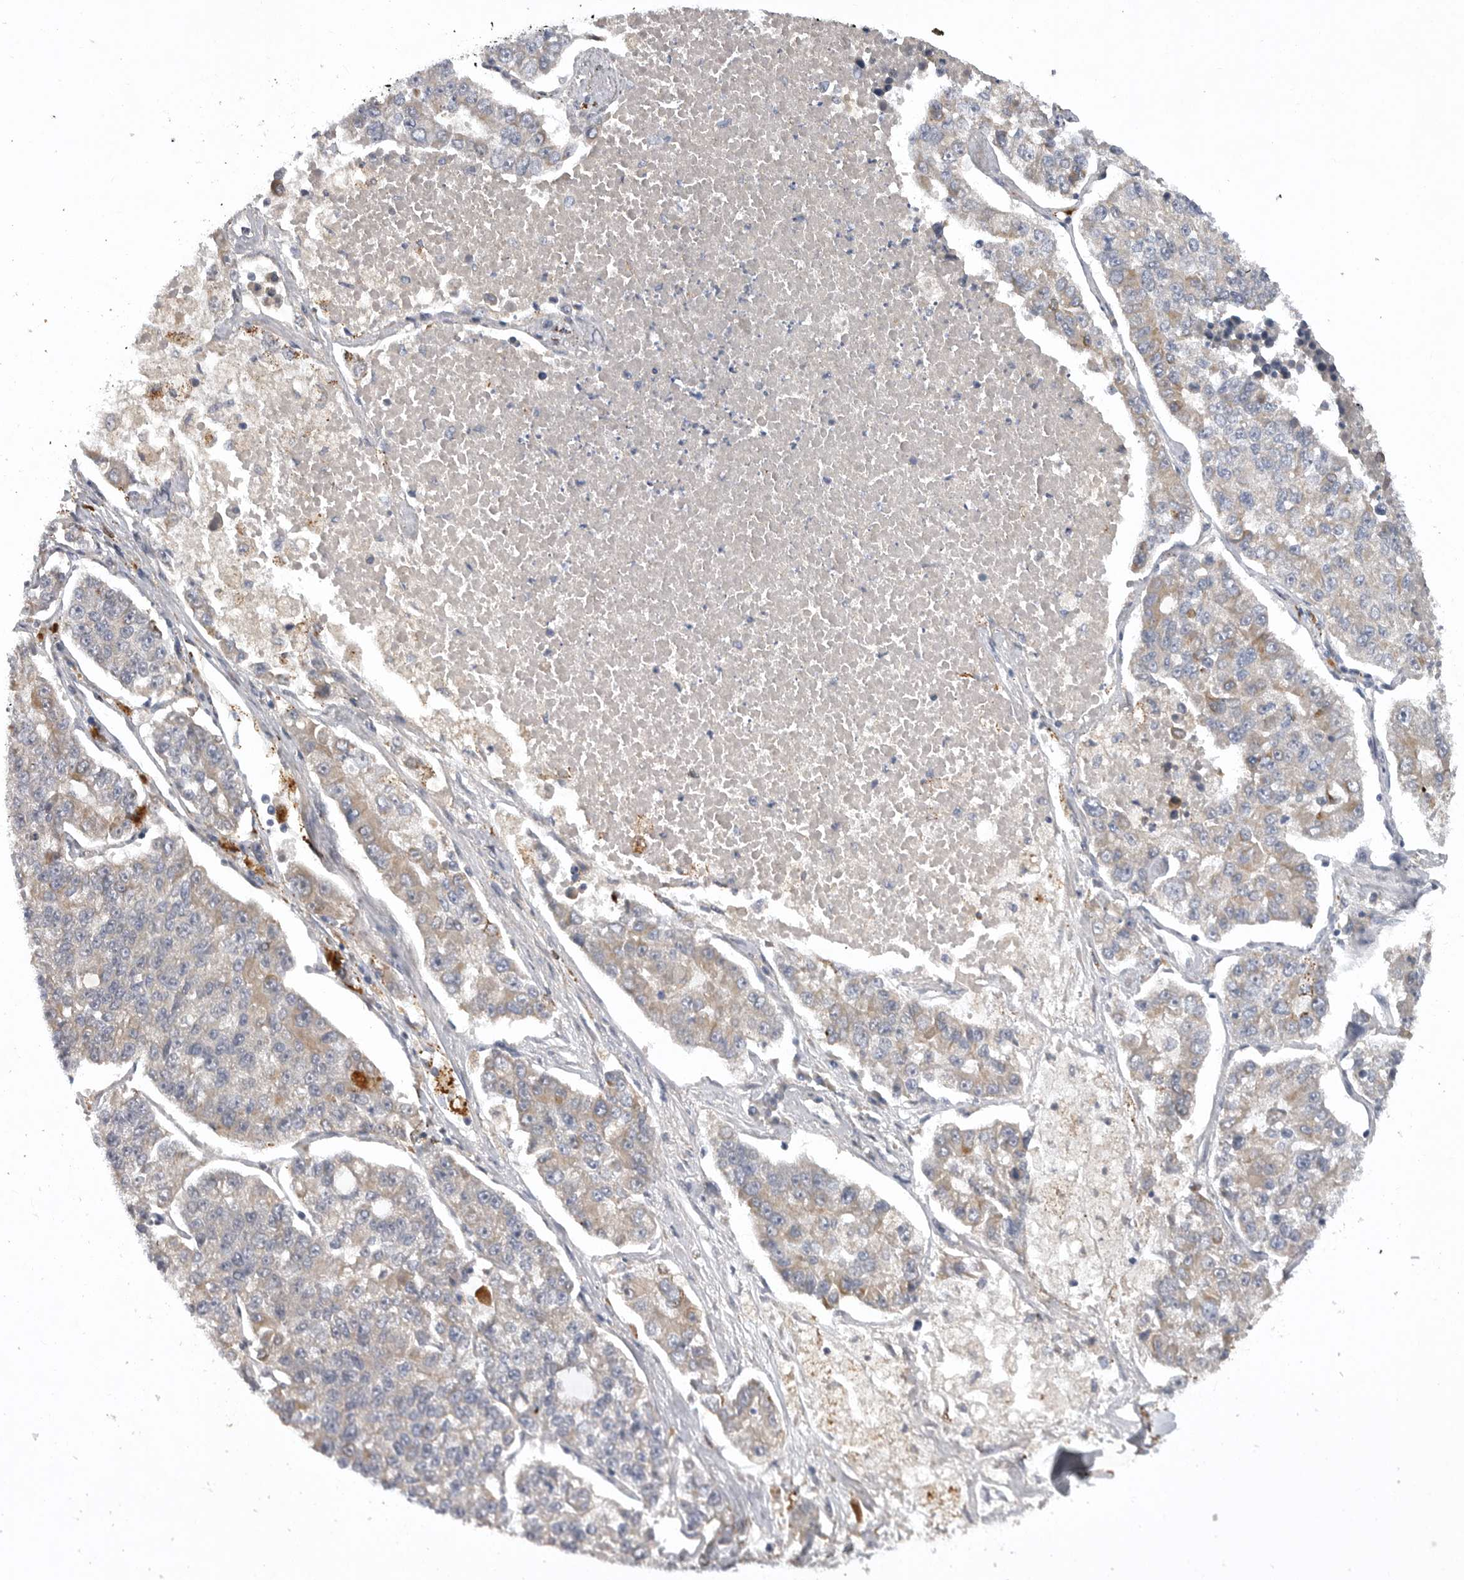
{"staining": {"intensity": "weak", "quantity": "<25%", "location": "cytoplasmic/membranous"}, "tissue": "lung cancer", "cell_type": "Tumor cells", "image_type": "cancer", "snomed": [{"axis": "morphology", "description": "Adenocarcinoma, NOS"}, {"axis": "topography", "description": "Lung"}], "caption": "IHC image of neoplastic tissue: lung cancer (adenocarcinoma) stained with DAB displays no significant protein staining in tumor cells.", "gene": "DHDDS", "patient": {"sex": "male", "age": 49}}